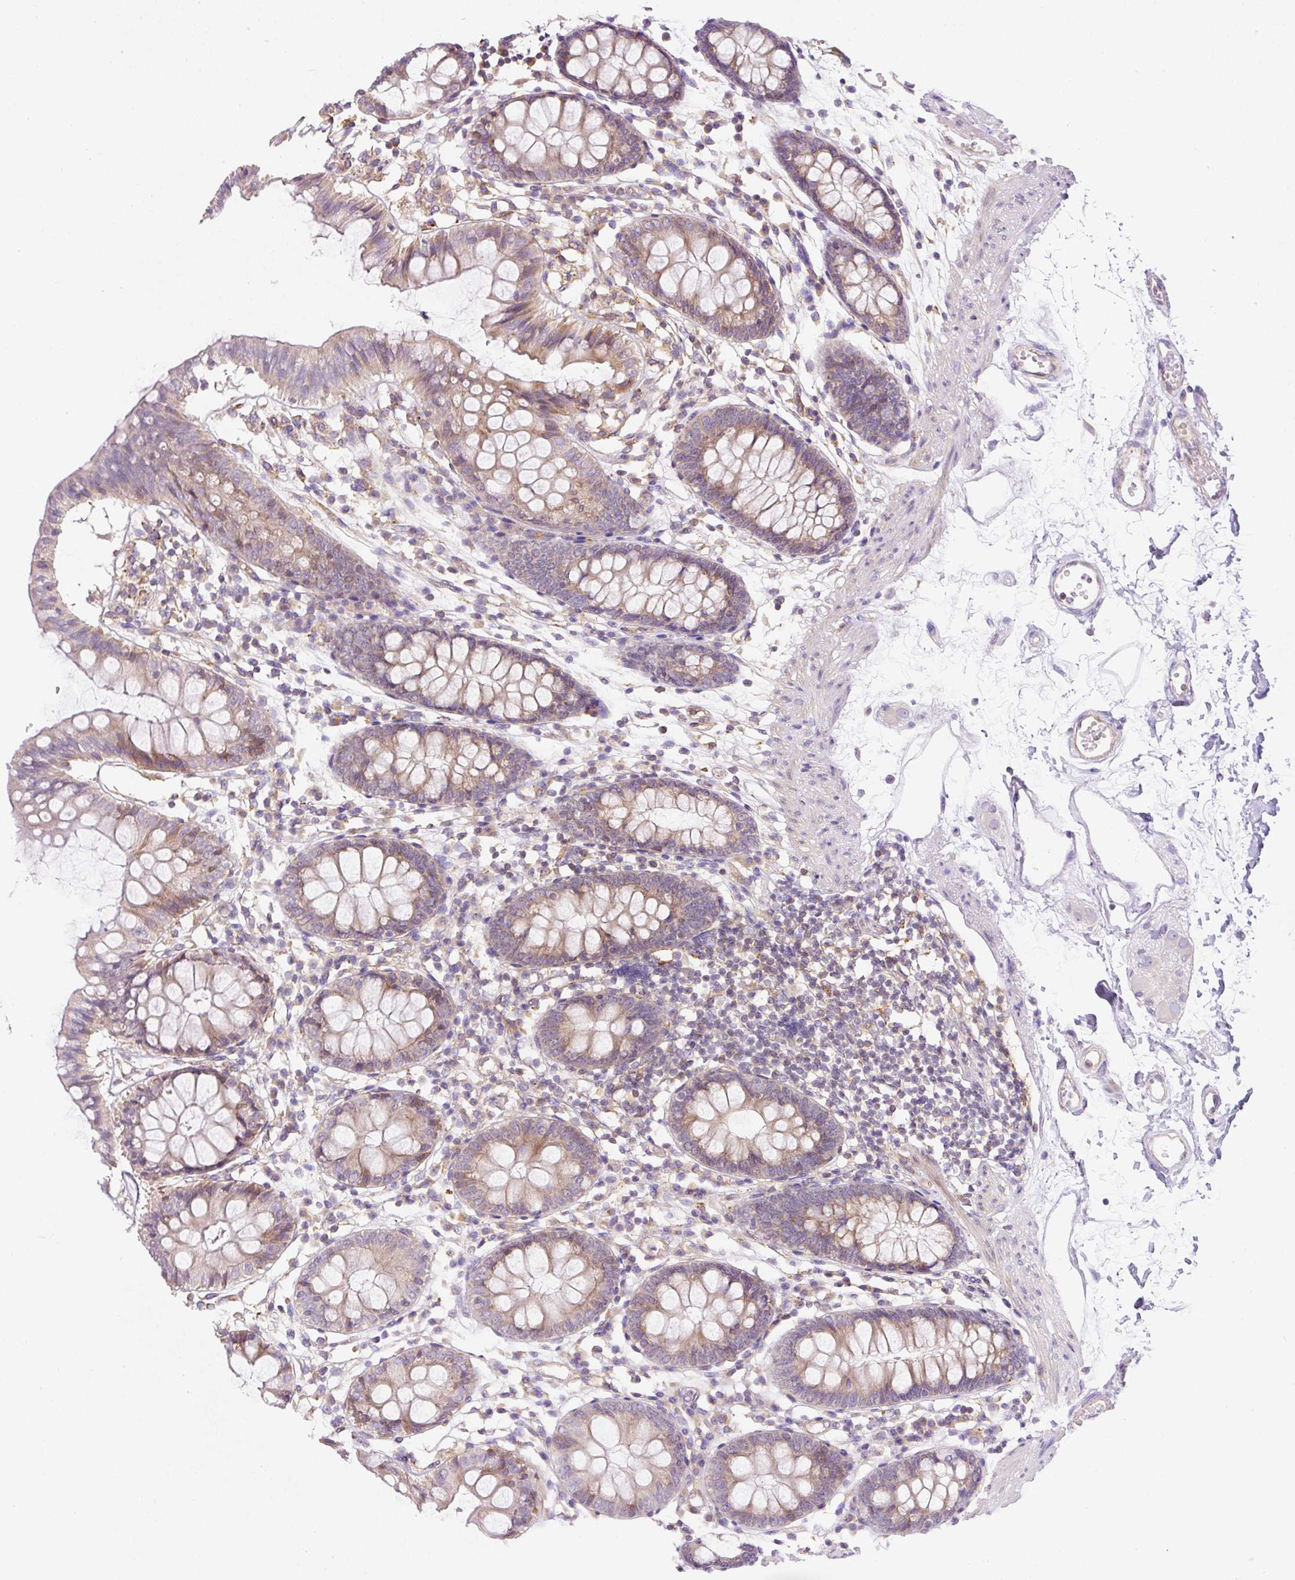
{"staining": {"intensity": "moderate", "quantity": ">75%", "location": "cytoplasmic/membranous"}, "tissue": "colon", "cell_type": "Endothelial cells", "image_type": "normal", "snomed": [{"axis": "morphology", "description": "Normal tissue, NOS"}, {"axis": "topography", "description": "Colon"}], "caption": "Protein expression analysis of normal human colon reveals moderate cytoplasmic/membranous staining in about >75% of endothelial cells. (DAB IHC with brightfield microscopy, high magnification).", "gene": "ERAP2", "patient": {"sex": "female", "age": 84}}